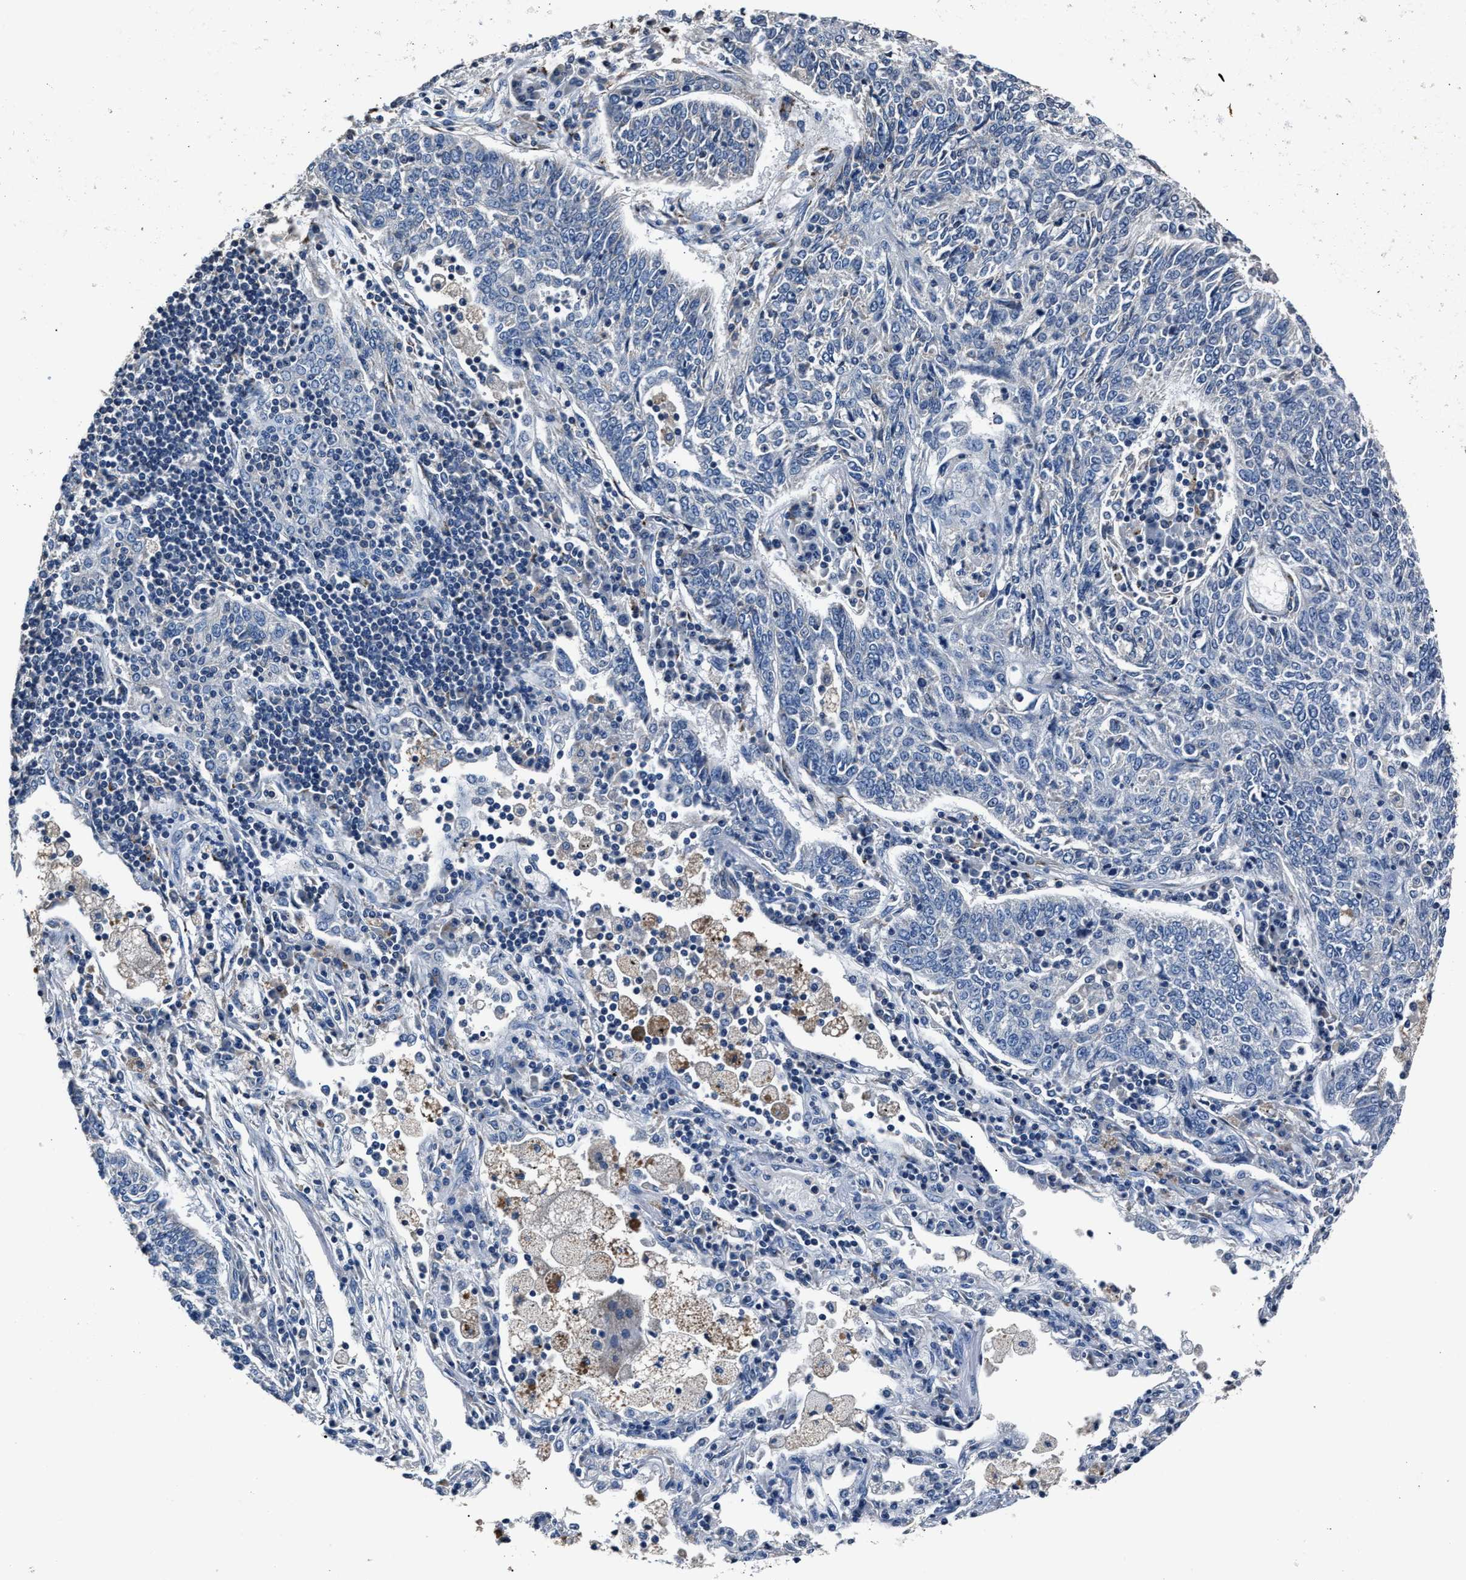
{"staining": {"intensity": "negative", "quantity": "none", "location": "none"}, "tissue": "lung cancer", "cell_type": "Tumor cells", "image_type": "cancer", "snomed": [{"axis": "morphology", "description": "Normal tissue, NOS"}, {"axis": "morphology", "description": "Squamous cell carcinoma, NOS"}, {"axis": "topography", "description": "Cartilage tissue"}, {"axis": "topography", "description": "Bronchus"}, {"axis": "topography", "description": "Lung"}], "caption": "A histopathology image of human lung squamous cell carcinoma is negative for staining in tumor cells.", "gene": "DNAJC24", "patient": {"sex": "female", "age": 49}}